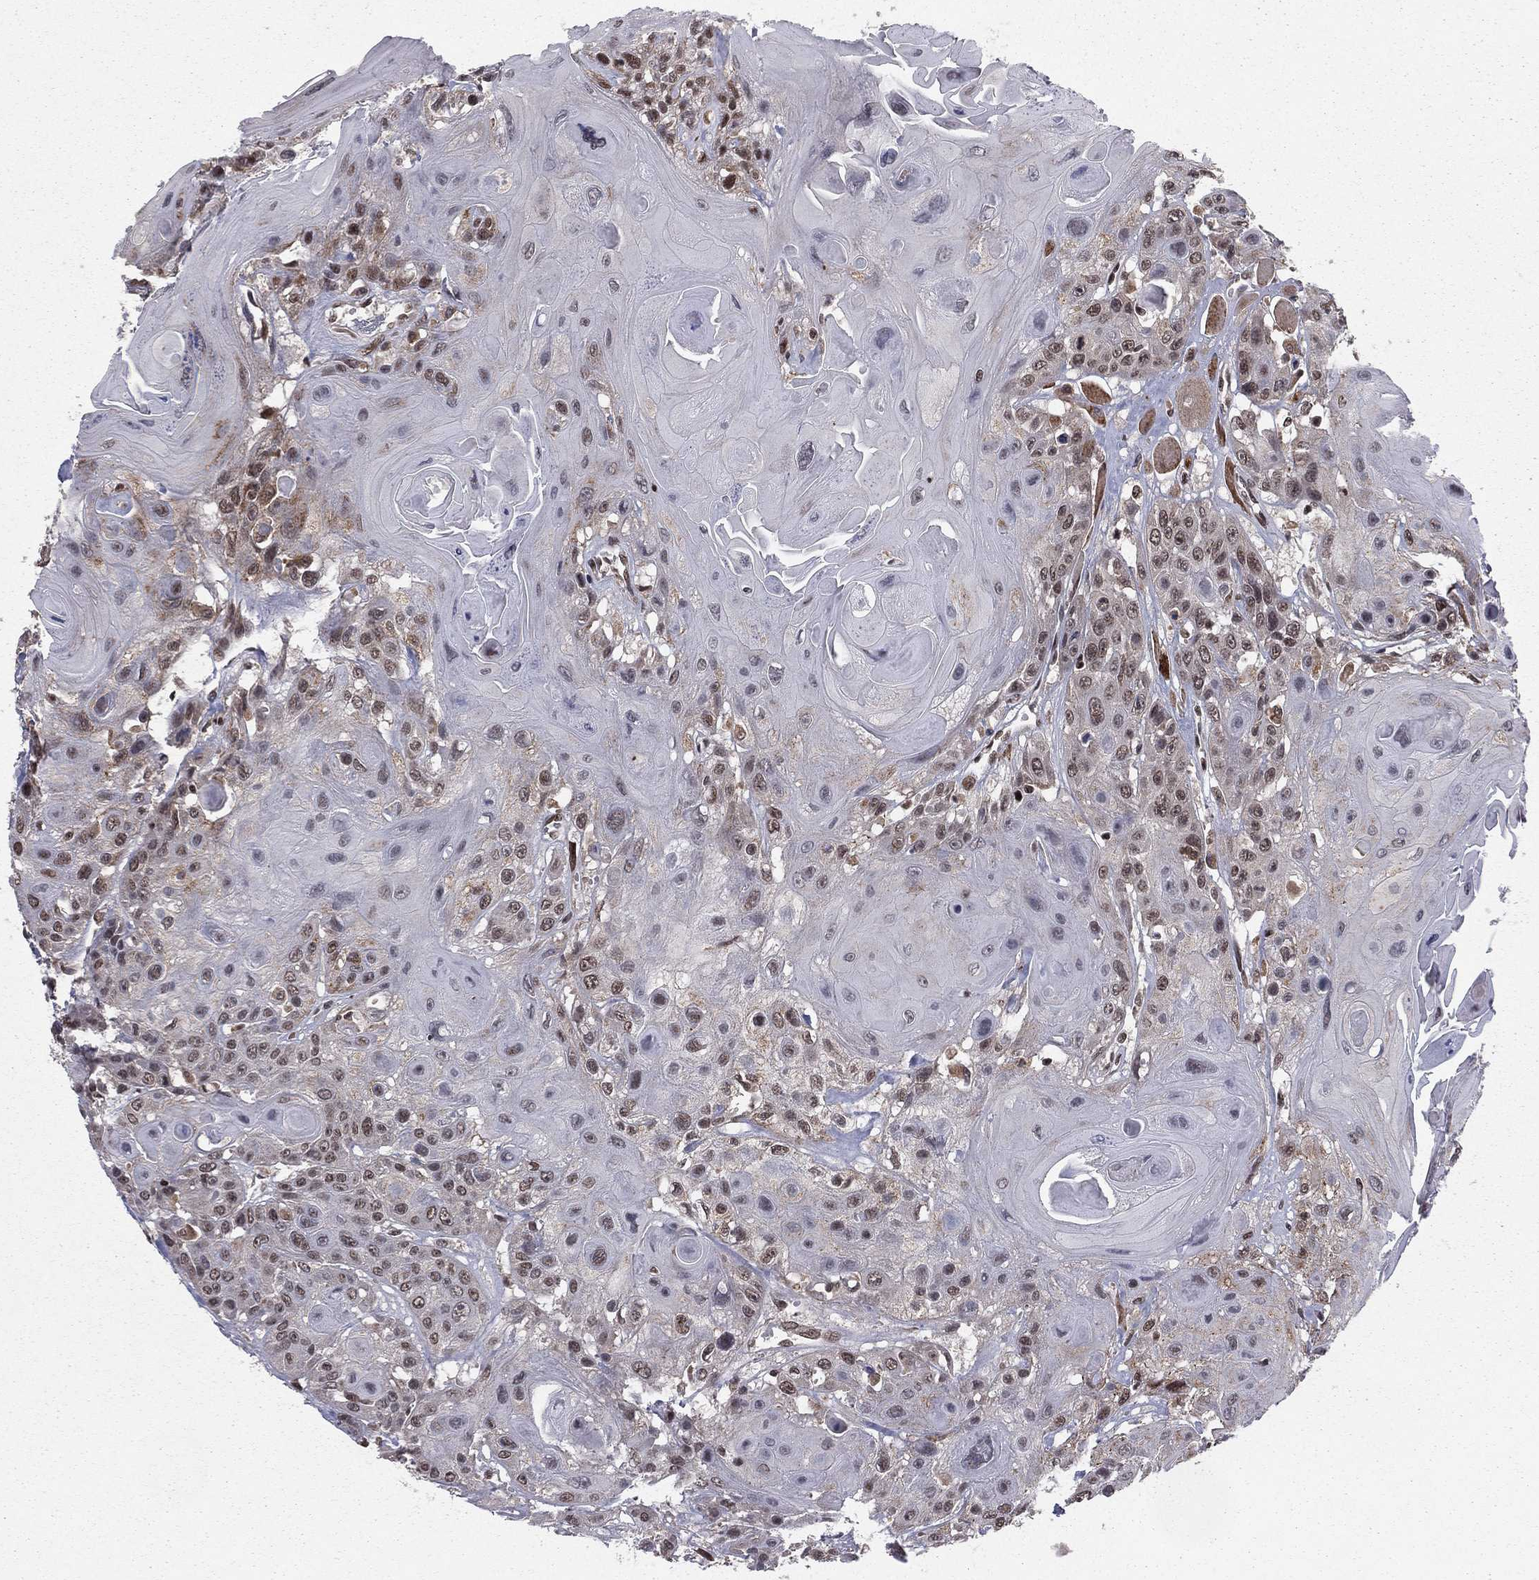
{"staining": {"intensity": "moderate", "quantity": "<25%", "location": "nuclear"}, "tissue": "head and neck cancer", "cell_type": "Tumor cells", "image_type": "cancer", "snomed": [{"axis": "morphology", "description": "Squamous cell carcinoma, NOS"}, {"axis": "topography", "description": "Head-Neck"}], "caption": "Head and neck cancer stained with a brown dye displays moderate nuclear positive positivity in approximately <25% of tumor cells.", "gene": "NFYB", "patient": {"sex": "female", "age": 59}}